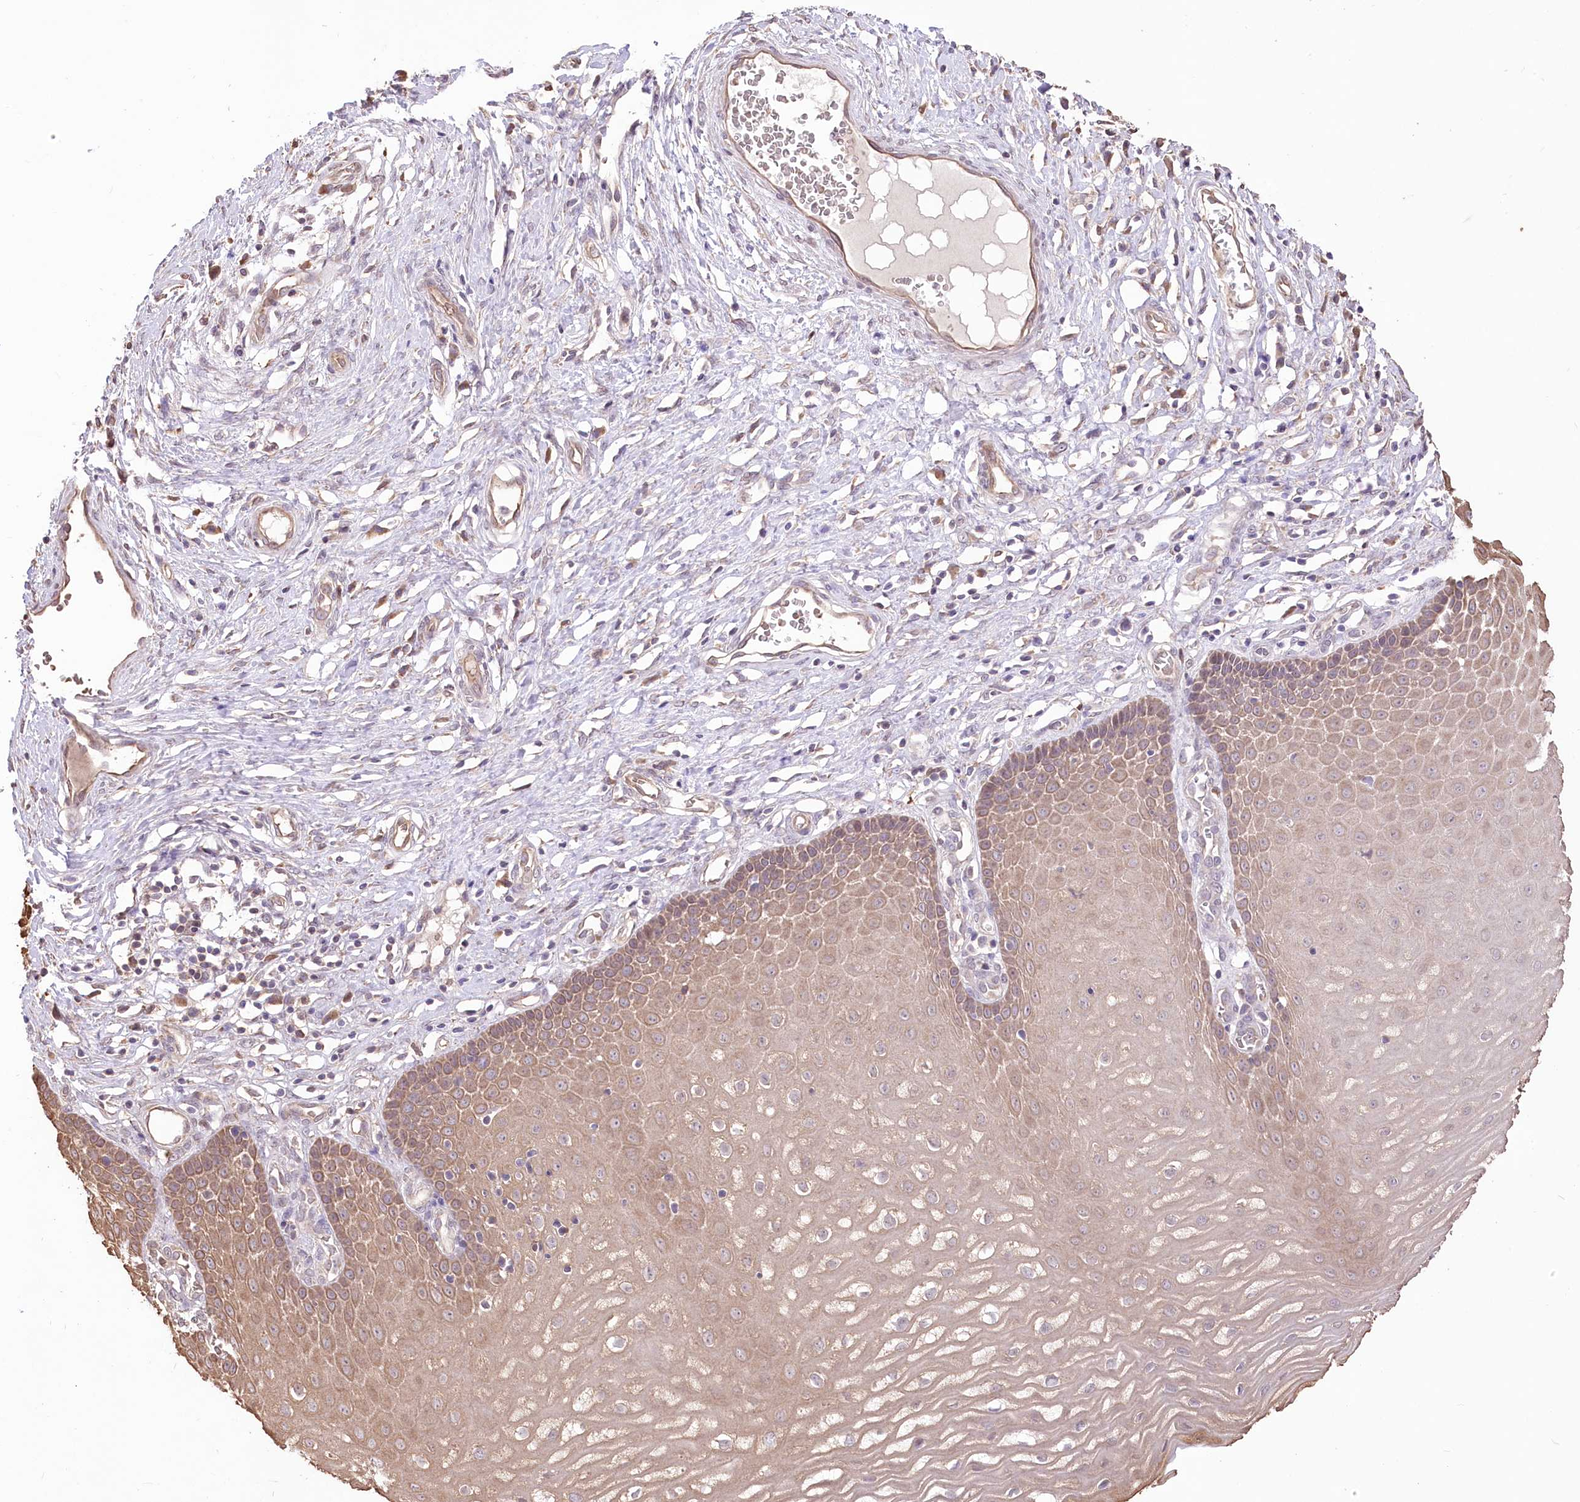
{"staining": {"intensity": "strong", "quantity": ">75%", "location": "cytoplasmic/membranous,nuclear"}, "tissue": "cervix", "cell_type": "Glandular cells", "image_type": "normal", "snomed": [{"axis": "morphology", "description": "Normal tissue, NOS"}, {"axis": "topography", "description": "Cervix"}], "caption": "Protein analysis of normal cervix reveals strong cytoplasmic/membranous,nuclear staining in approximately >75% of glandular cells. (DAB = brown stain, brightfield microscopy at high magnification).", "gene": "R3HDM2", "patient": {"sex": "female", "age": 55}}